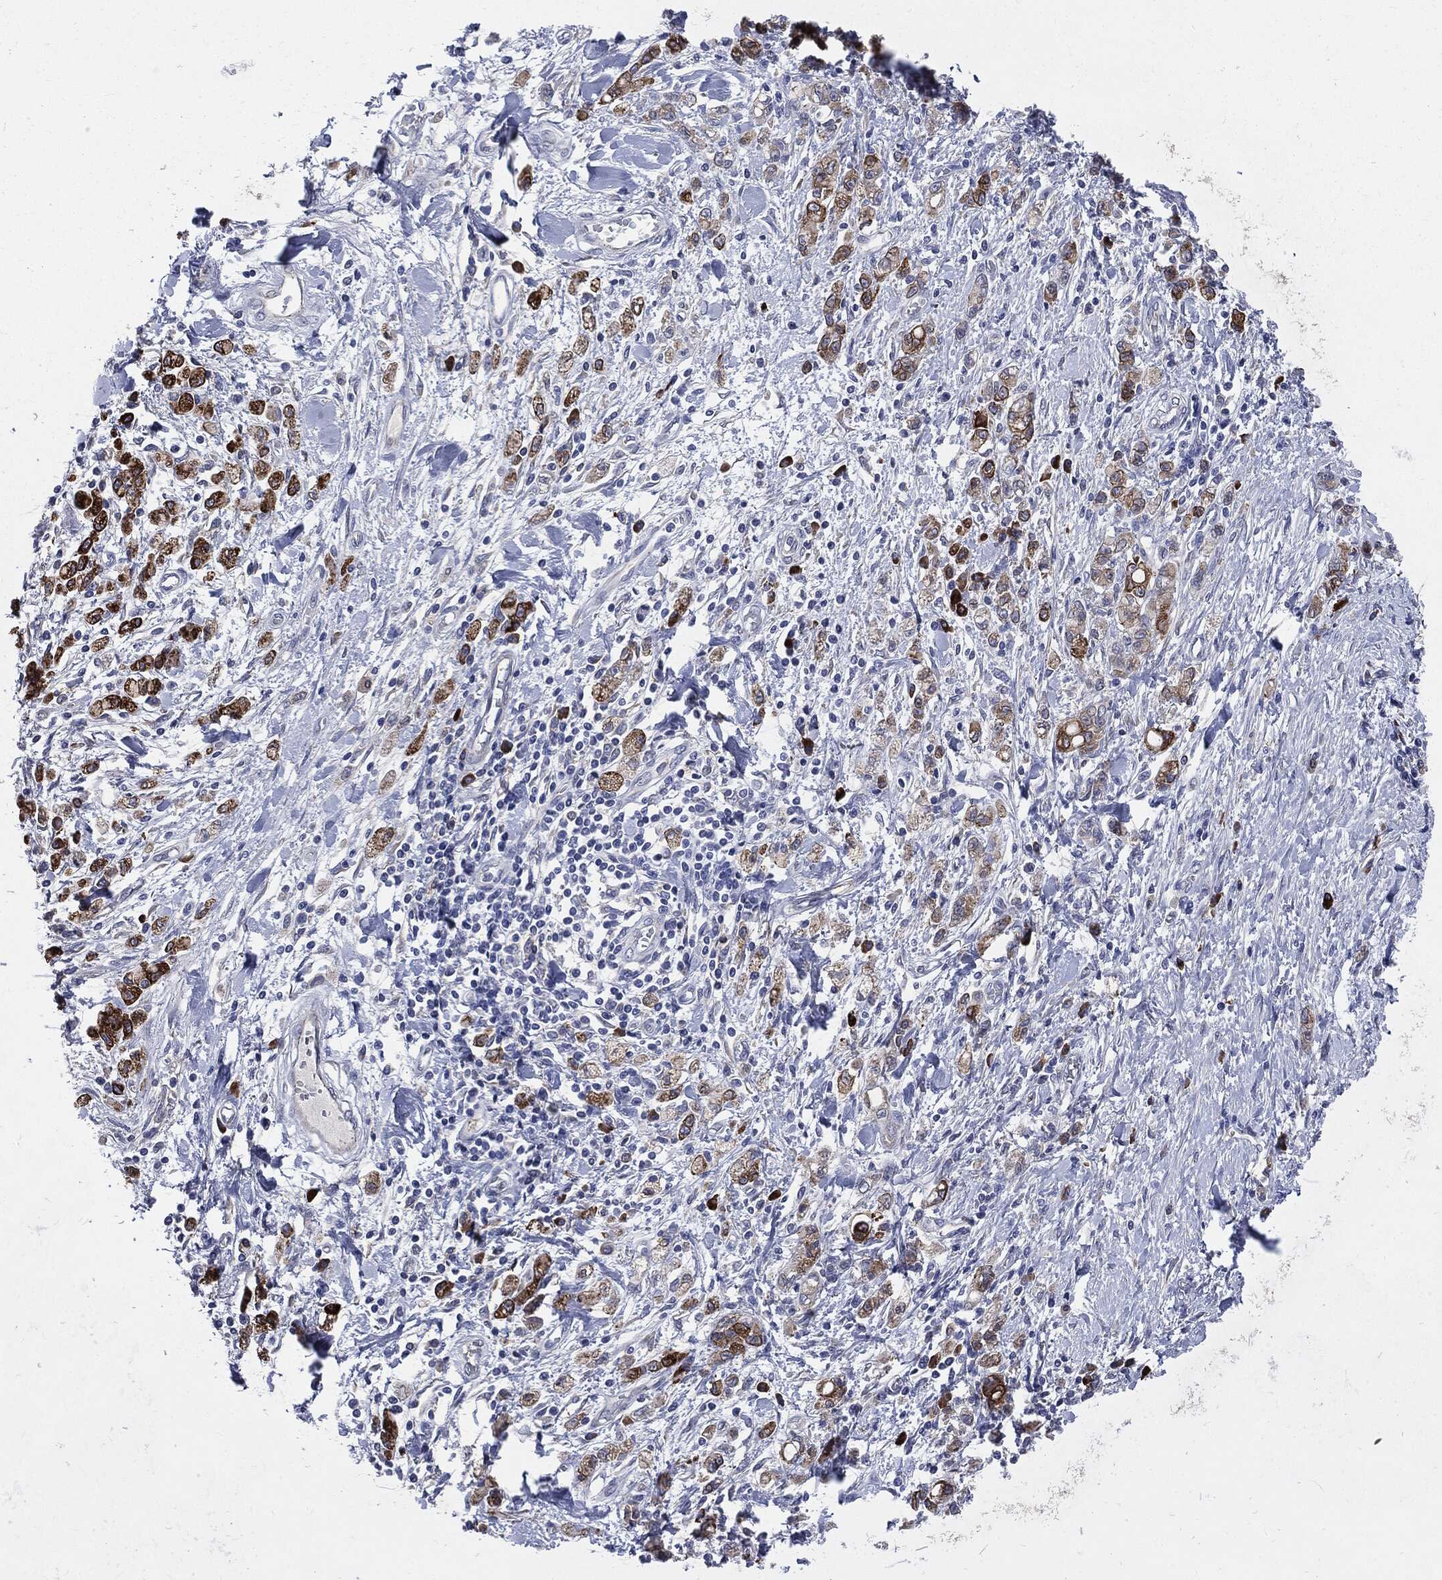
{"staining": {"intensity": "strong", "quantity": ">75%", "location": "cytoplasmic/membranous"}, "tissue": "stomach cancer", "cell_type": "Tumor cells", "image_type": "cancer", "snomed": [{"axis": "morphology", "description": "Adenocarcinoma, NOS"}, {"axis": "topography", "description": "Stomach"}], "caption": "Tumor cells demonstrate high levels of strong cytoplasmic/membranous expression in approximately >75% of cells in human stomach adenocarcinoma.", "gene": "PTGS2", "patient": {"sex": "male", "age": 77}}